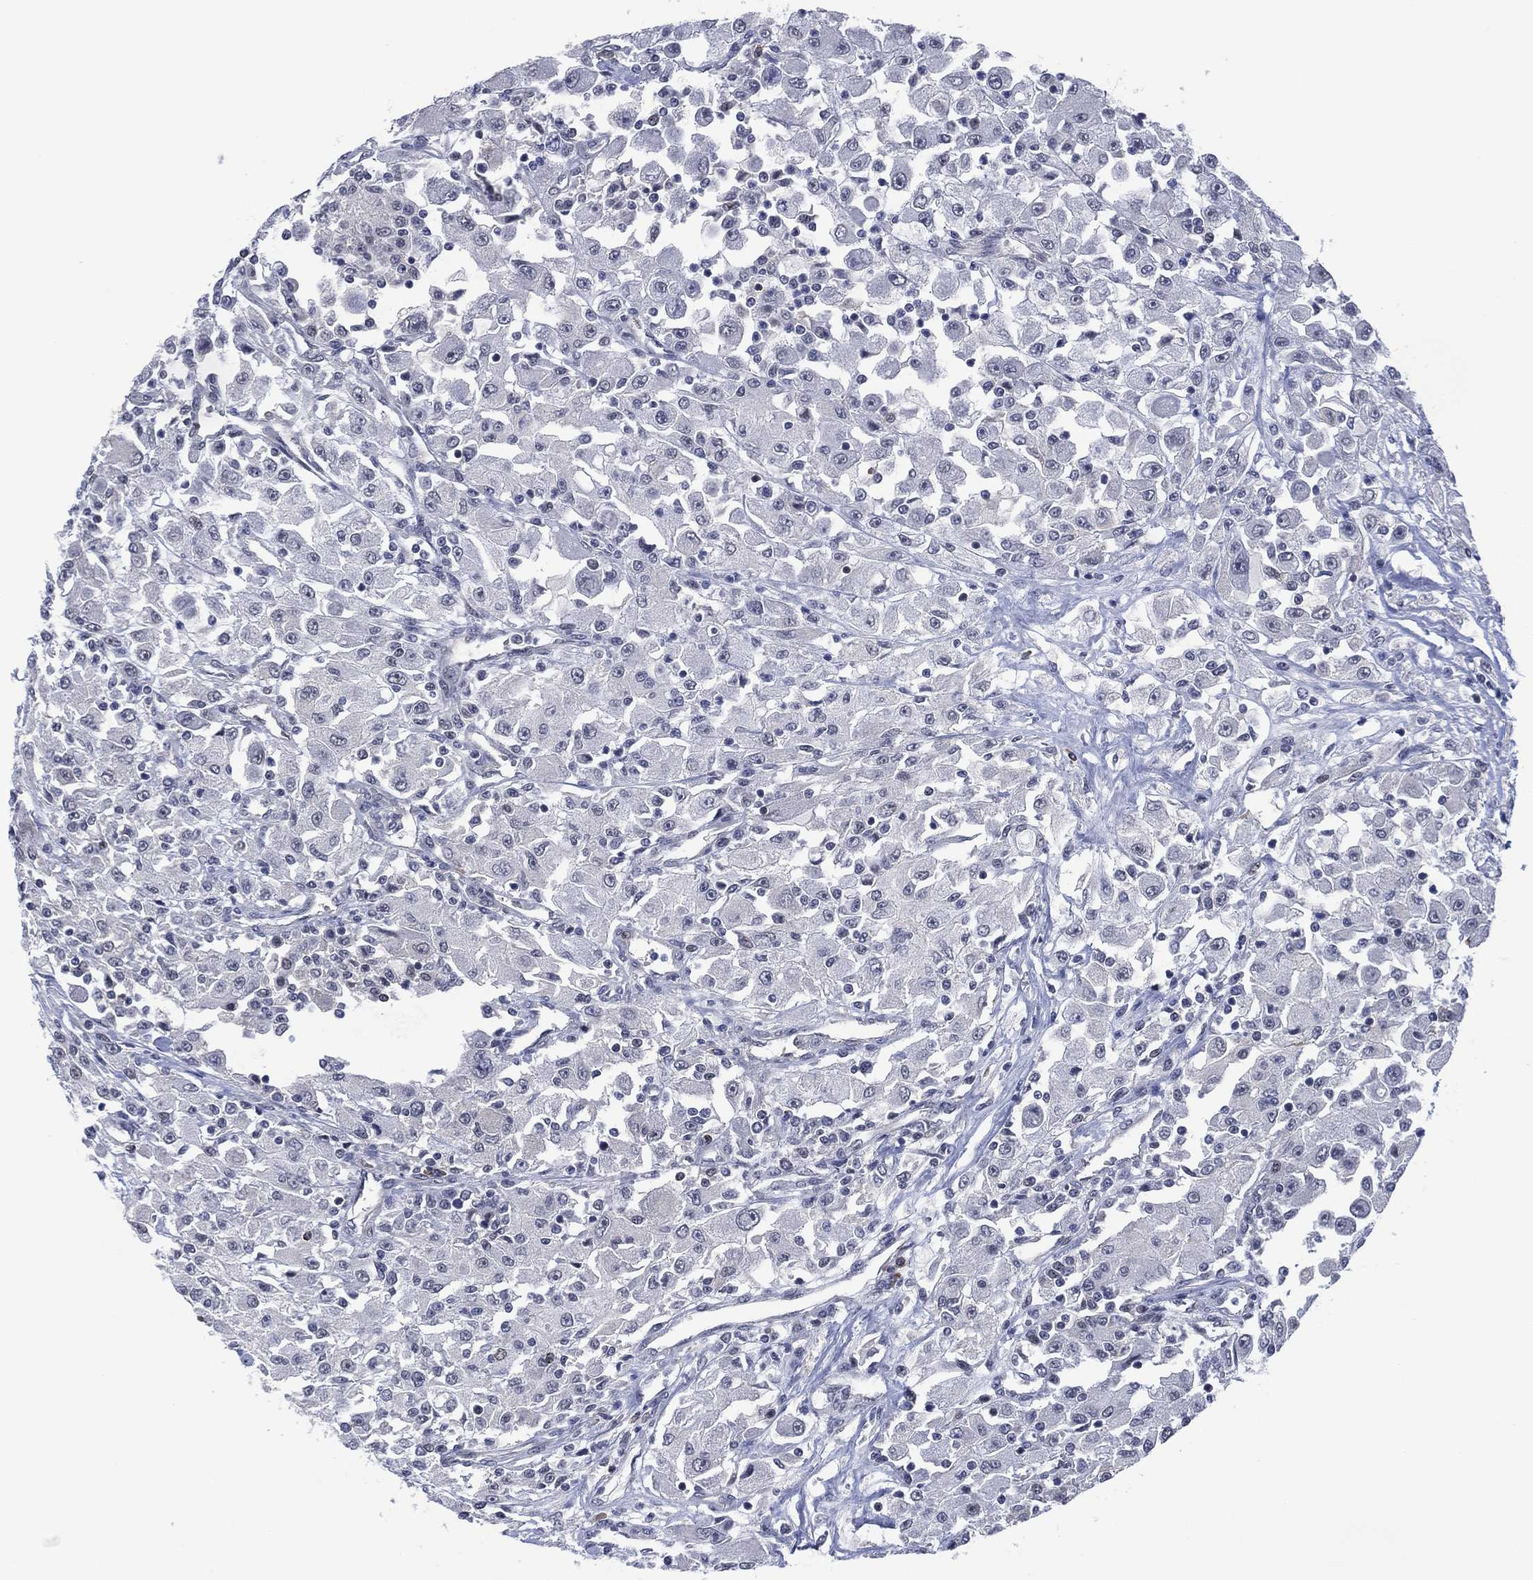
{"staining": {"intensity": "negative", "quantity": "none", "location": "none"}, "tissue": "renal cancer", "cell_type": "Tumor cells", "image_type": "cancer", "snomed": [{"axis": "morphology", "description": "Adenocarcinoma, NOS"}, {"axis": "topography", "description": "Kidney"}], "caption": "High magnification brightfield microscopy of adenocarcinoma (renal) stained with DAB (3,3'-diaminobenzidine) (brown) and counterstained with hematoxylin (blue): tumor cells show no significant positivity. The staining was performed using DAB (3,3'-diaminobenzidine) to visualize the protein expression in brown, while the nuclei were stained in blue with hematoxylin (Magnification: 20x).", "gene": "DPP4", "patient": {"sex": "female", "age": 67}}